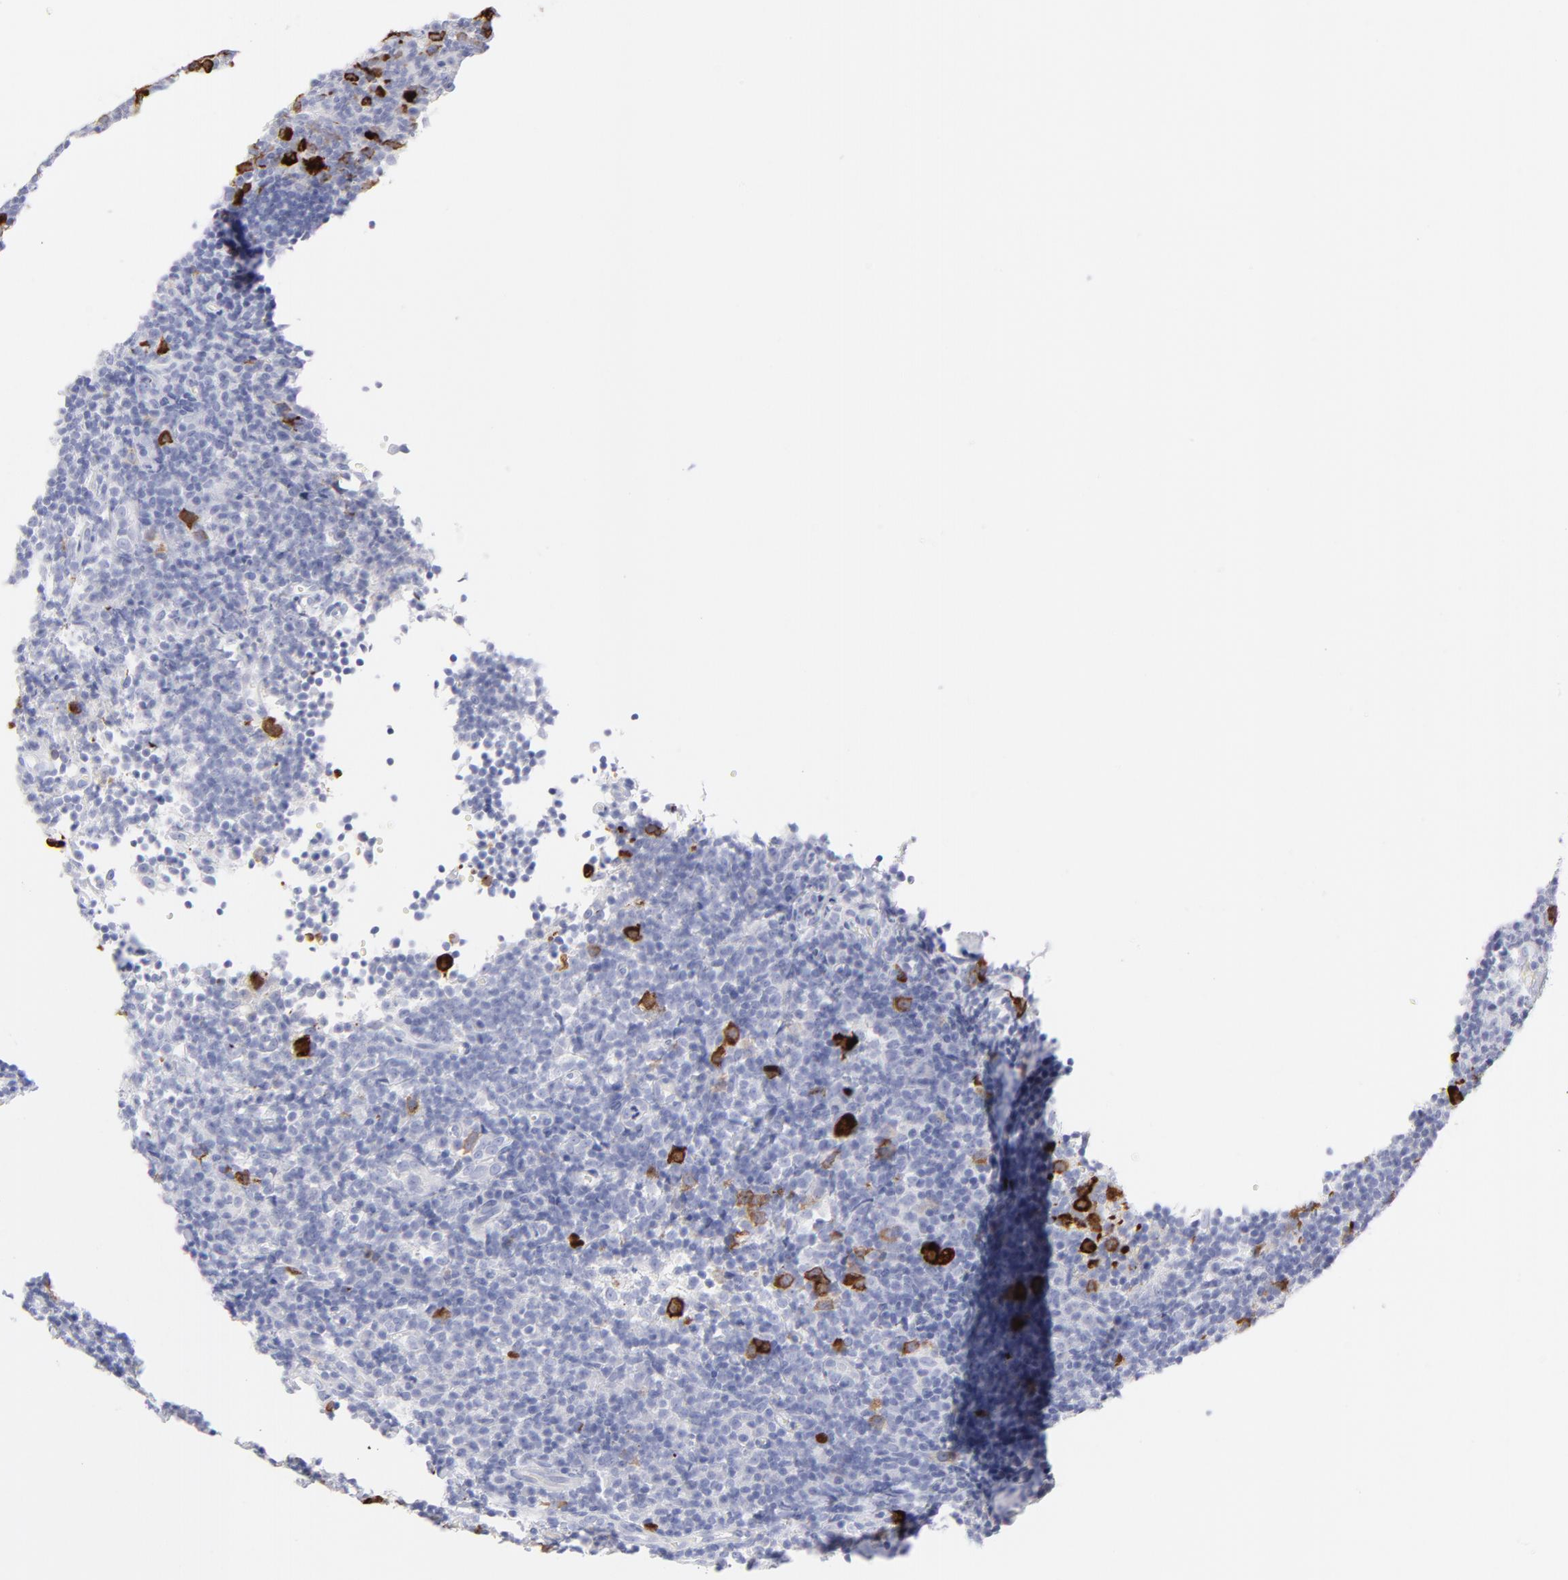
{"staining": {"intensity": "strong", "quantity": "25%-75%", "location": "cytoplasmic/membranous"}, "tissue": "tonsil", "cell_type": "Germinal center cells", "image_type": "normal", "snomed": [{"axis": "morphology", "description": "Normal tissue, NOS"}, {"axis": "topography", "description": "Tonsil"}], "caption": "Immunohistochemistry photomicrograph of unremarkable tonsil: human tonsil stained using immunohistochemistry (IHC) reveals high levels of strong protein expression localized specifically in the cytoplasmic/membranous of germinal center cells, appearing as a cytoplasmic/membranous brown color.", "gene": "CCNB1", "patient": {"sex": "female", "age": 40}}